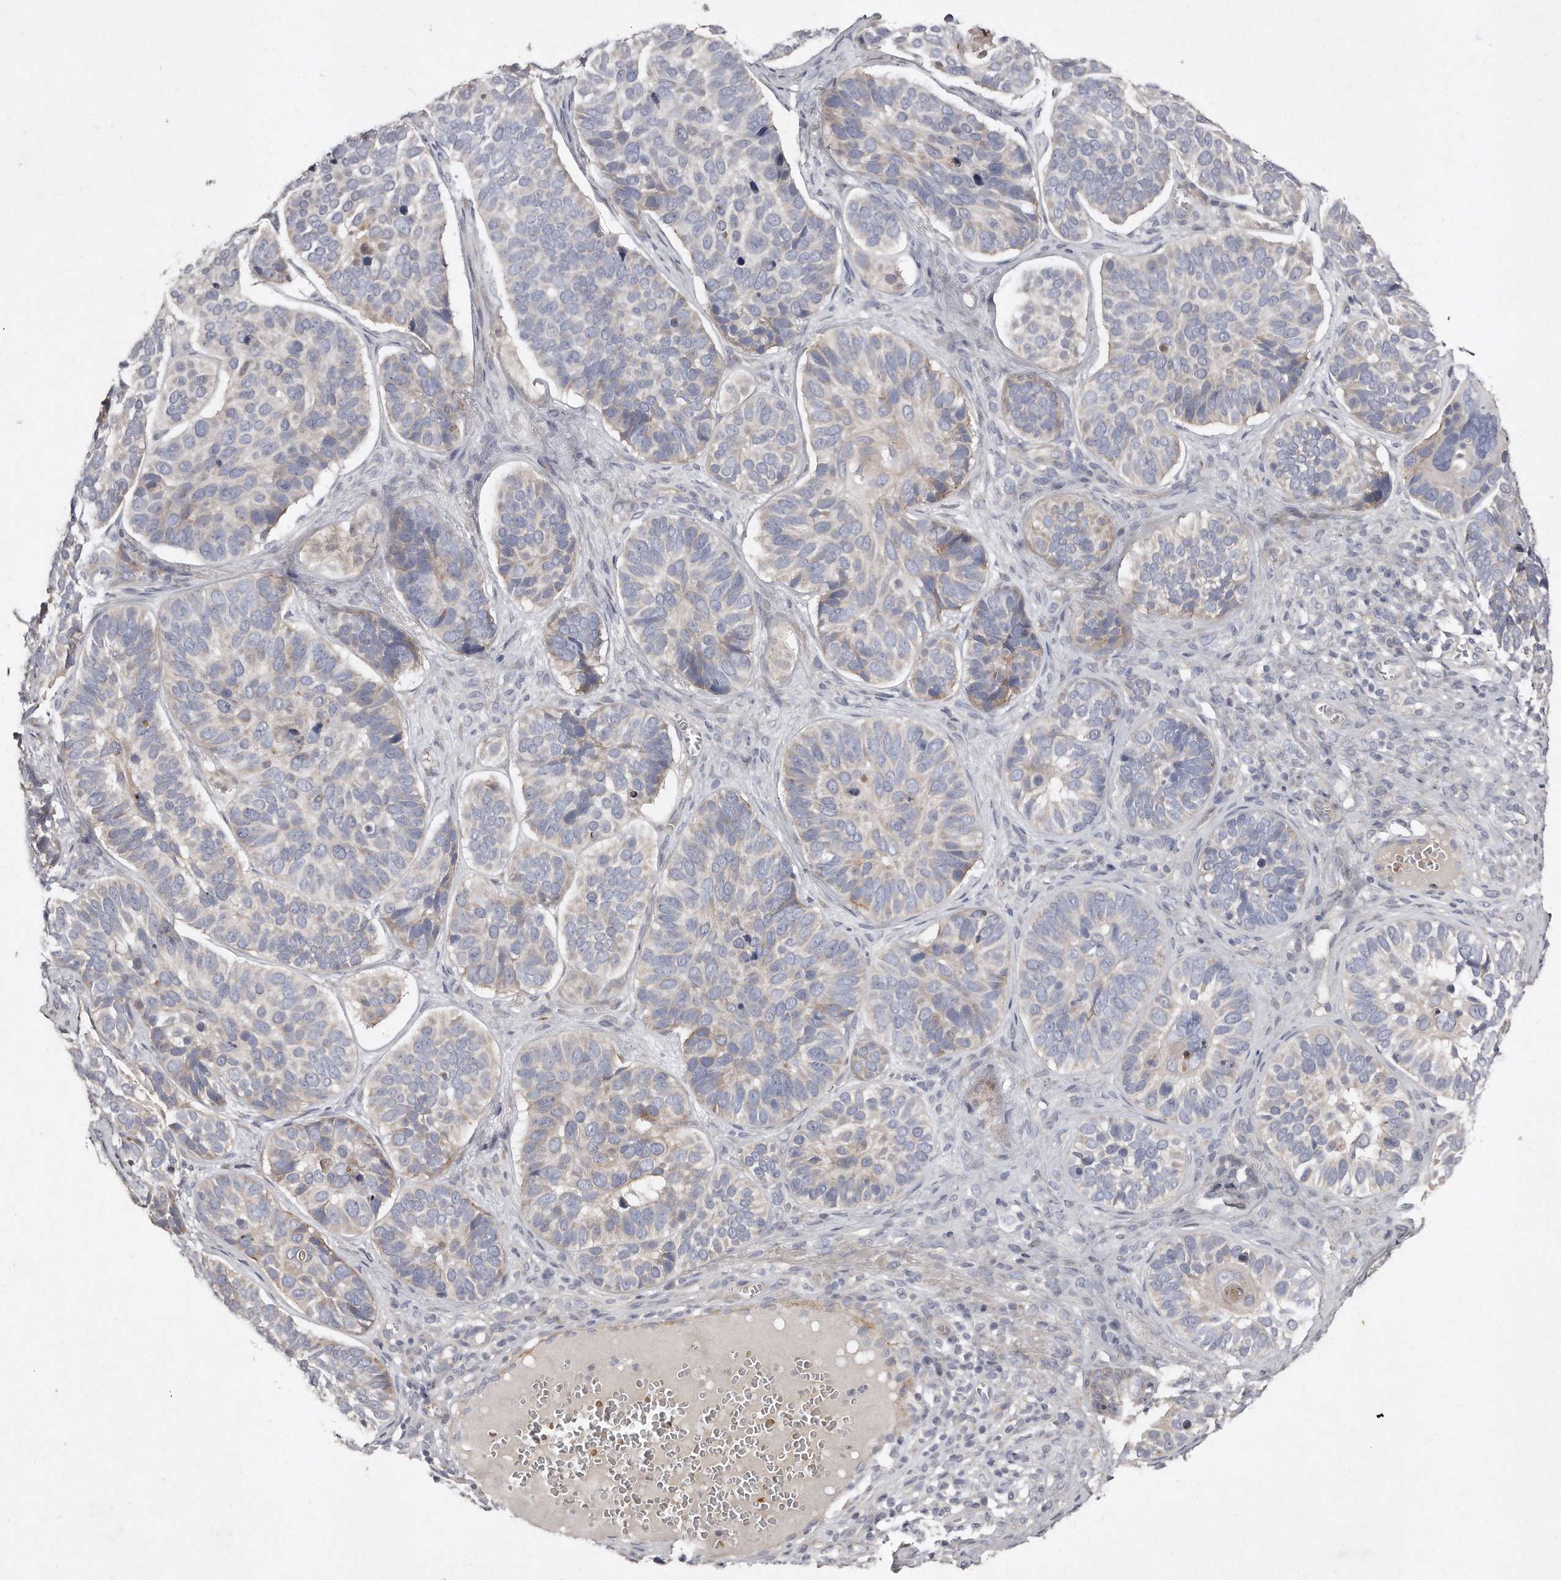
{"staining": {"intensity": "negative", "quantity": "none", "location": "none"}, "tissue": "skin cancer", "cell_type": "Tumor cells", "image_type": "cancer", "snomed": [{"axis": "morphology", "description": "Basal cell carcinoma"}, {"axis": "topography", "description": "Skin"}], "caption": "Image shows no significant protein positivity in tumor cells of skin cancer.", "gene": "TECR", "patient": {"sex": "male", "age": 62}}